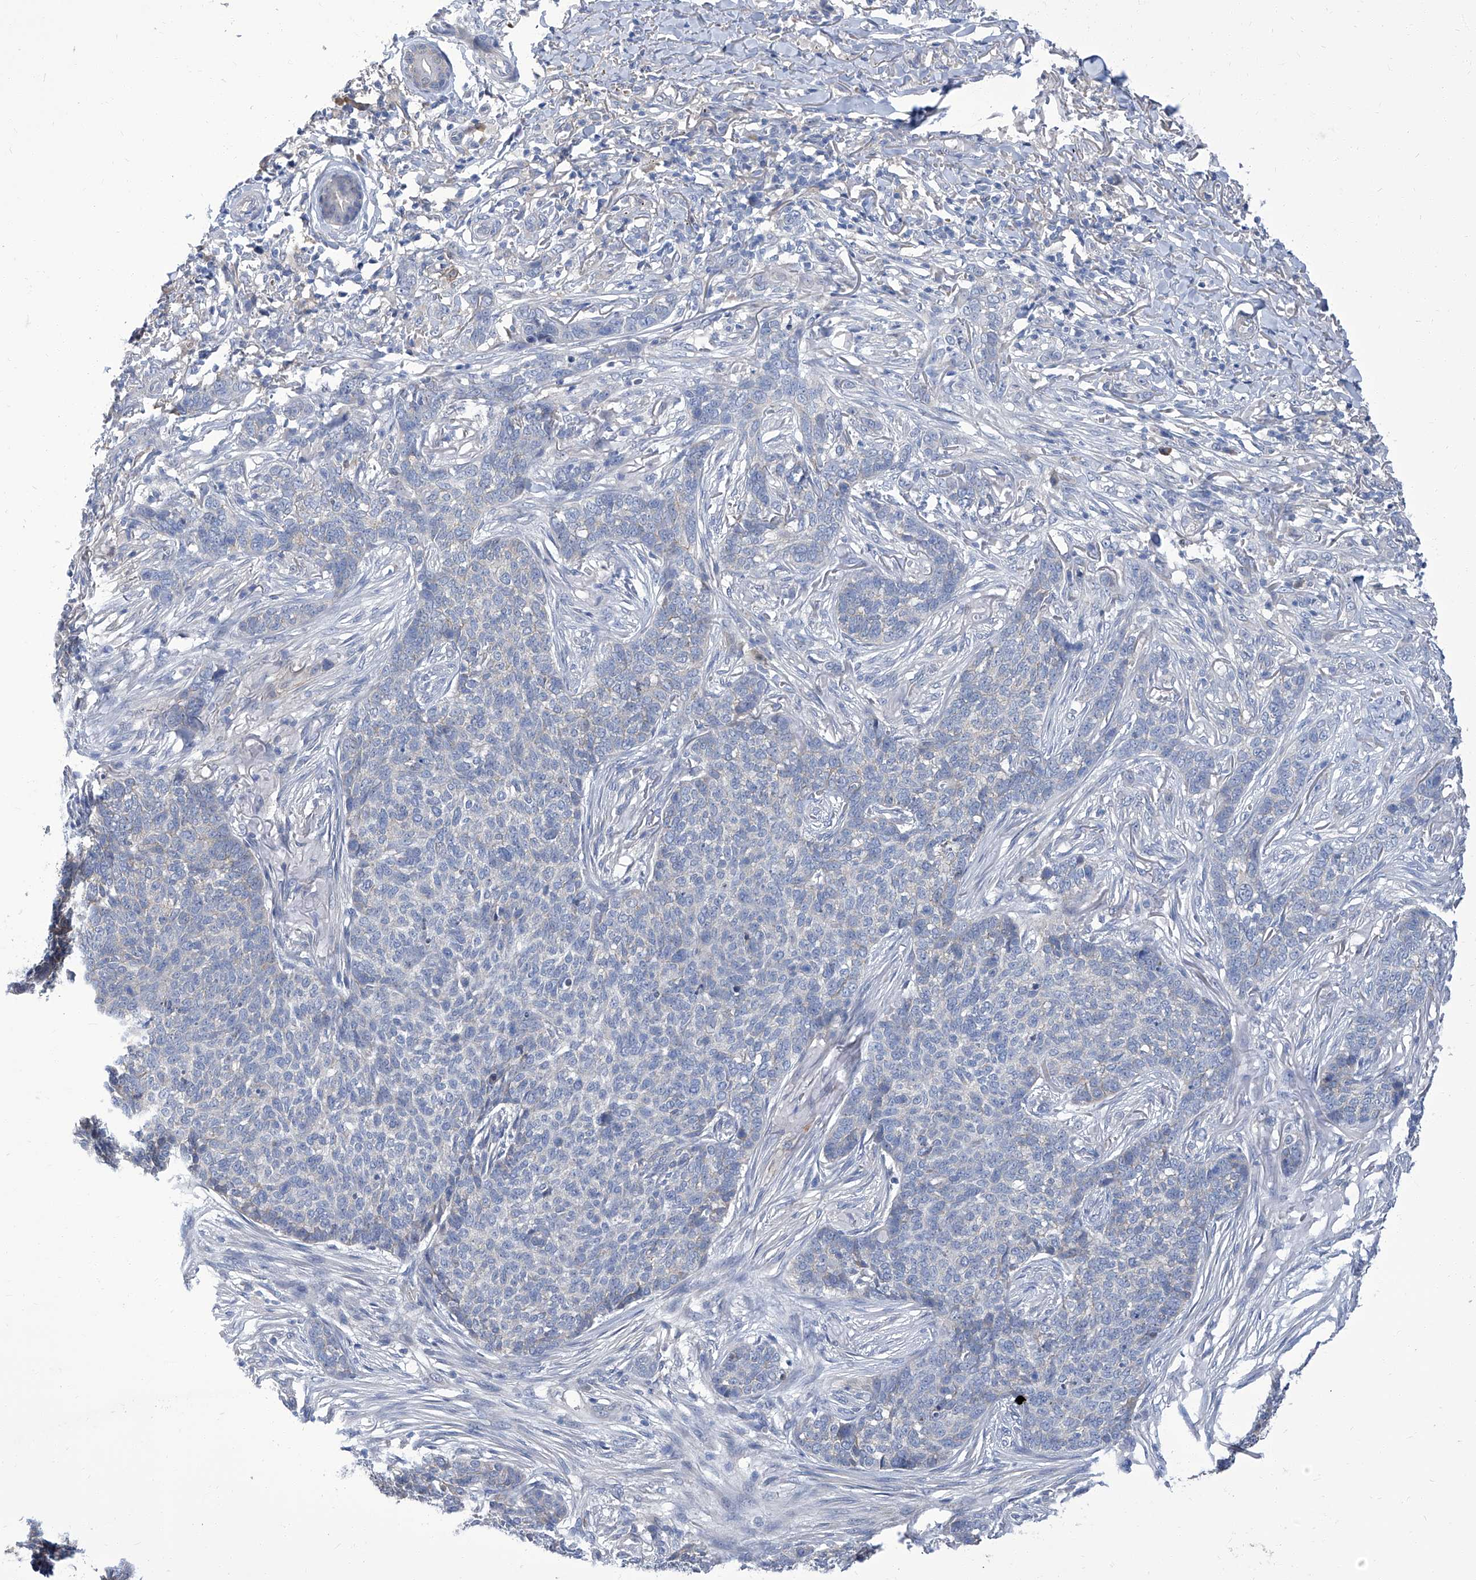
{"staining": {"intensity": "negative", "quantity": "none", "location": "none"}, "tissue": "skin cancer", "cell_type": "Tumor cells", "image_type": "cancer", "snomed": [{"axis": "morphology", "description": "Basal cell carcinoma"}, {"axis": "topography", "description": "Skin"}], "caption": "Histopathology image shows no significant protein staining in tumor cells of skin cancer.", "gene": "PARD3", "patient": {"sex": "male", "age": 85}}